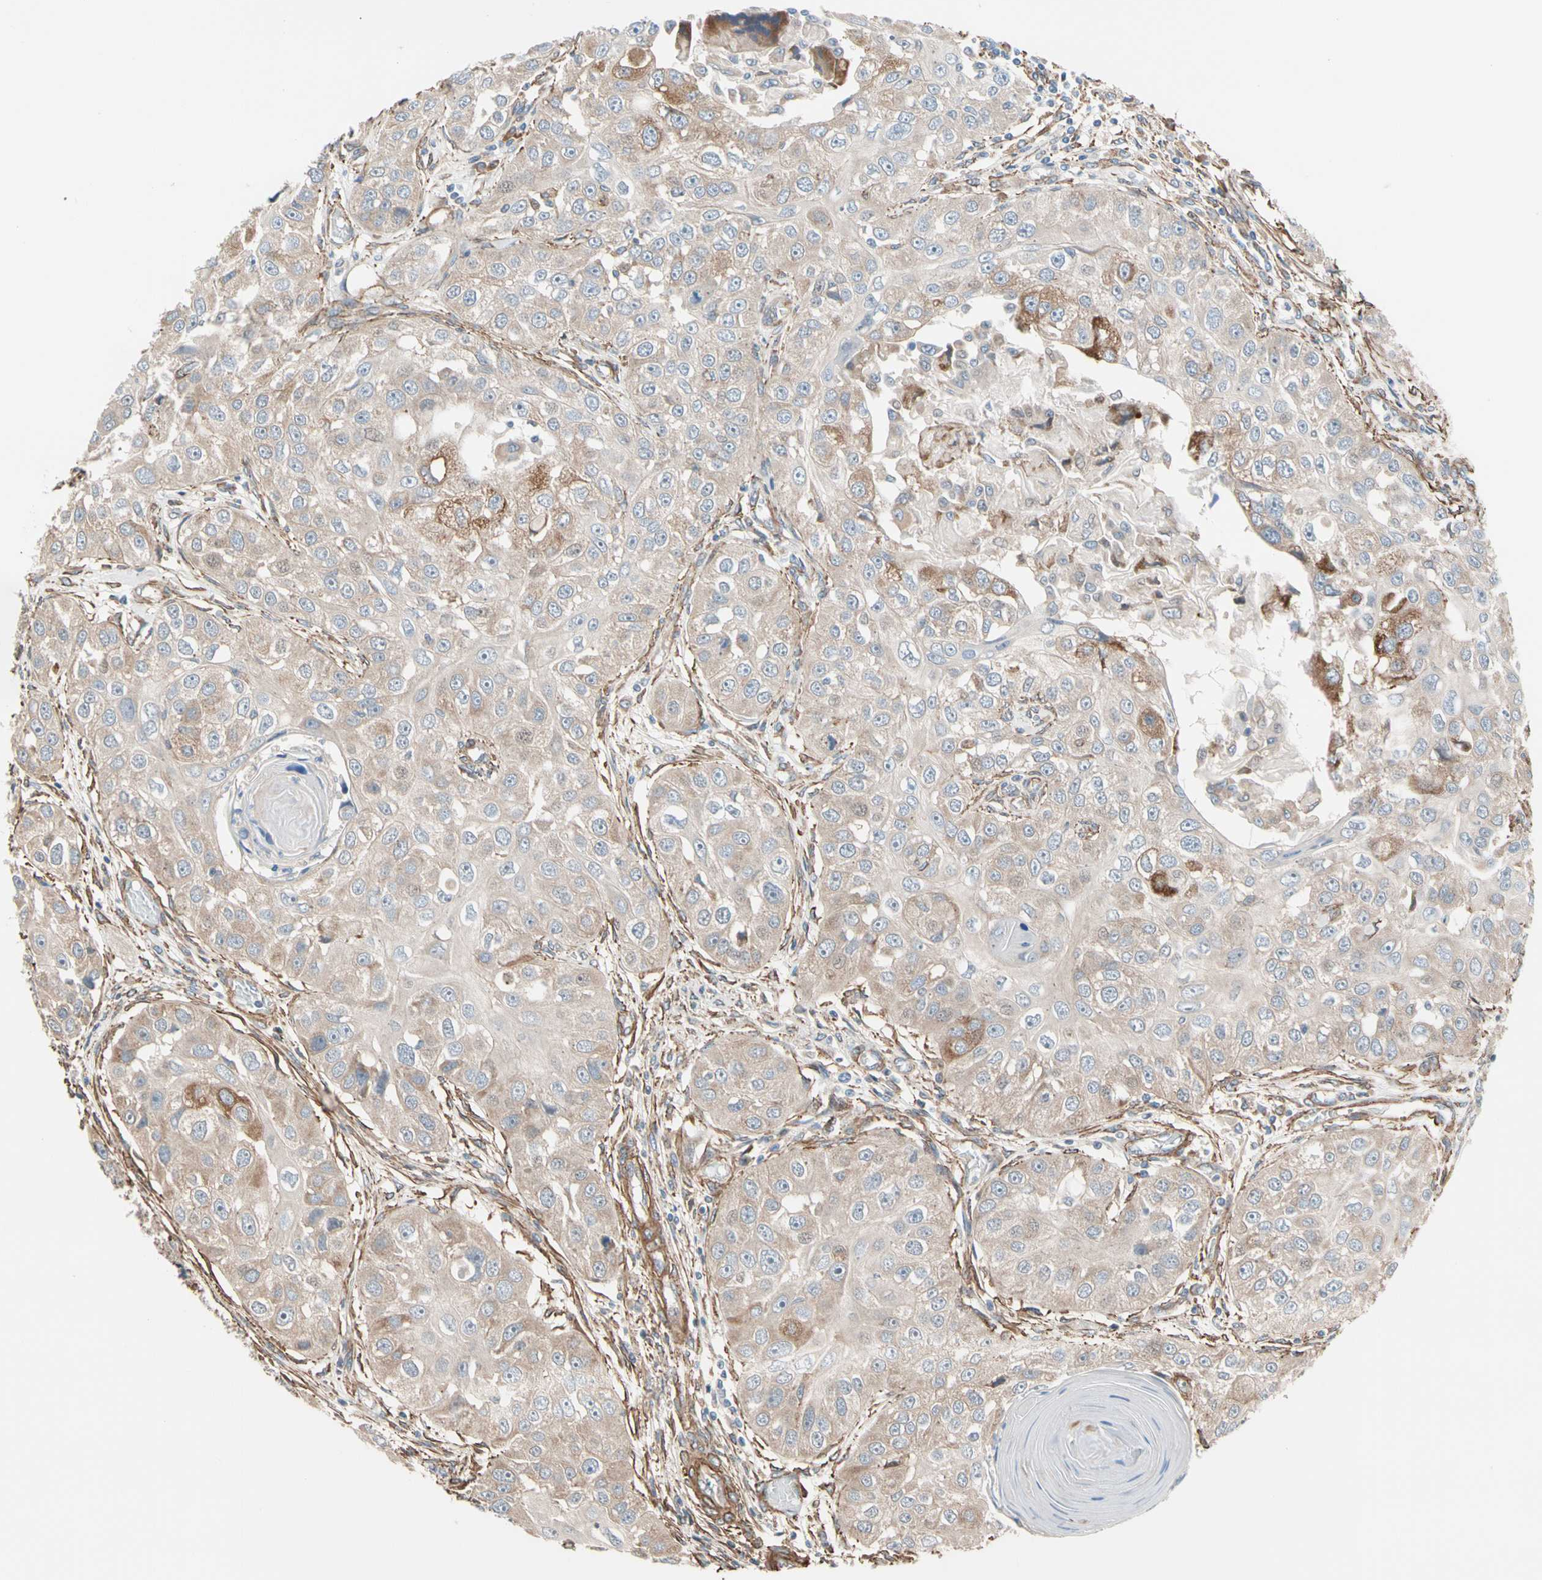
{"staining": {"intensity": "weak", "quantity": "25%-75%", "location": "cytoplasmic/membranous"}, "tissue": "head and neck cancer", "cell_type": "Tumor cells", "image_type": "cancer", "snomed": [{"axis": "morphology", "description": "Normal tissue, NOS"}, {"axis": "morphology", "description": "Squamous cell carcinoma, NOS"}, {"axis": "topography", "description": "Skeletal muscle"}, {"axis": "topography", "description": "Head-Neck"}], "caption": "Brown immunohistochemical staining in human head and neck cancer demonstrates weak cytoplasmic/membranous staining in about 25%-75% of tumor cells.", "gene": "LIMK2", "patient": {"sex": "male", "age": 51}}